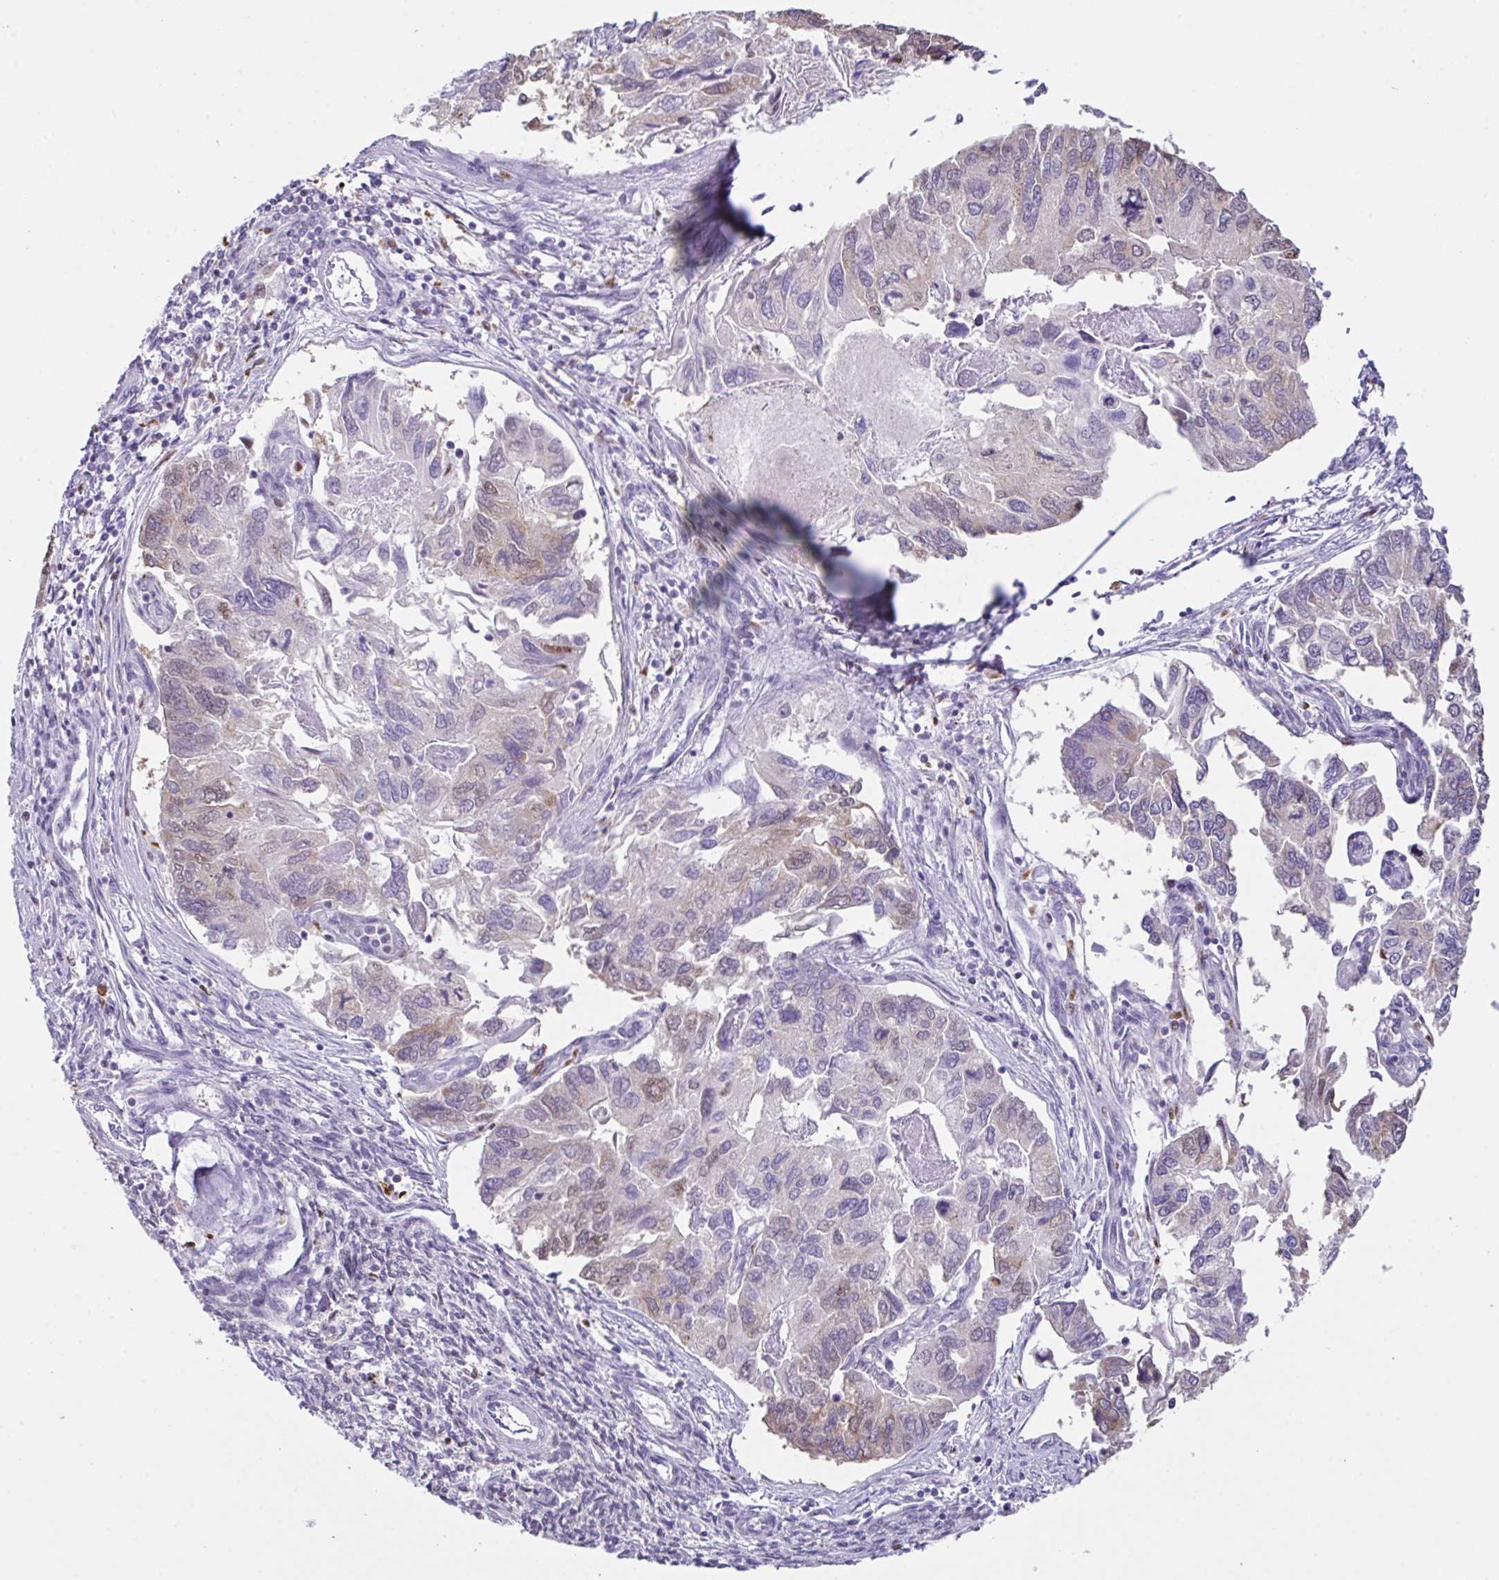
{"staining": {"intensity": "weak", "quantity": "<25%", "location": "cytoplasmic/membranous"}, "tissue": "endometrial cancer", "cell_type": "Tumor cells", "image_type": "cancer", "snomed": [{"axis": "morphology", "description": "Carcinoma, NOS"}, {"axis": "topography", "description": "Uterus"}], "caption": "This micrograph is of carcinoma (endometrial) stained with IHC to label a protein in brown with the nuclei are counter-stained blue. There is no staining in tumor cells.", "gene": "BTBD10", "patient": {"sex": "female", "age": 76}}